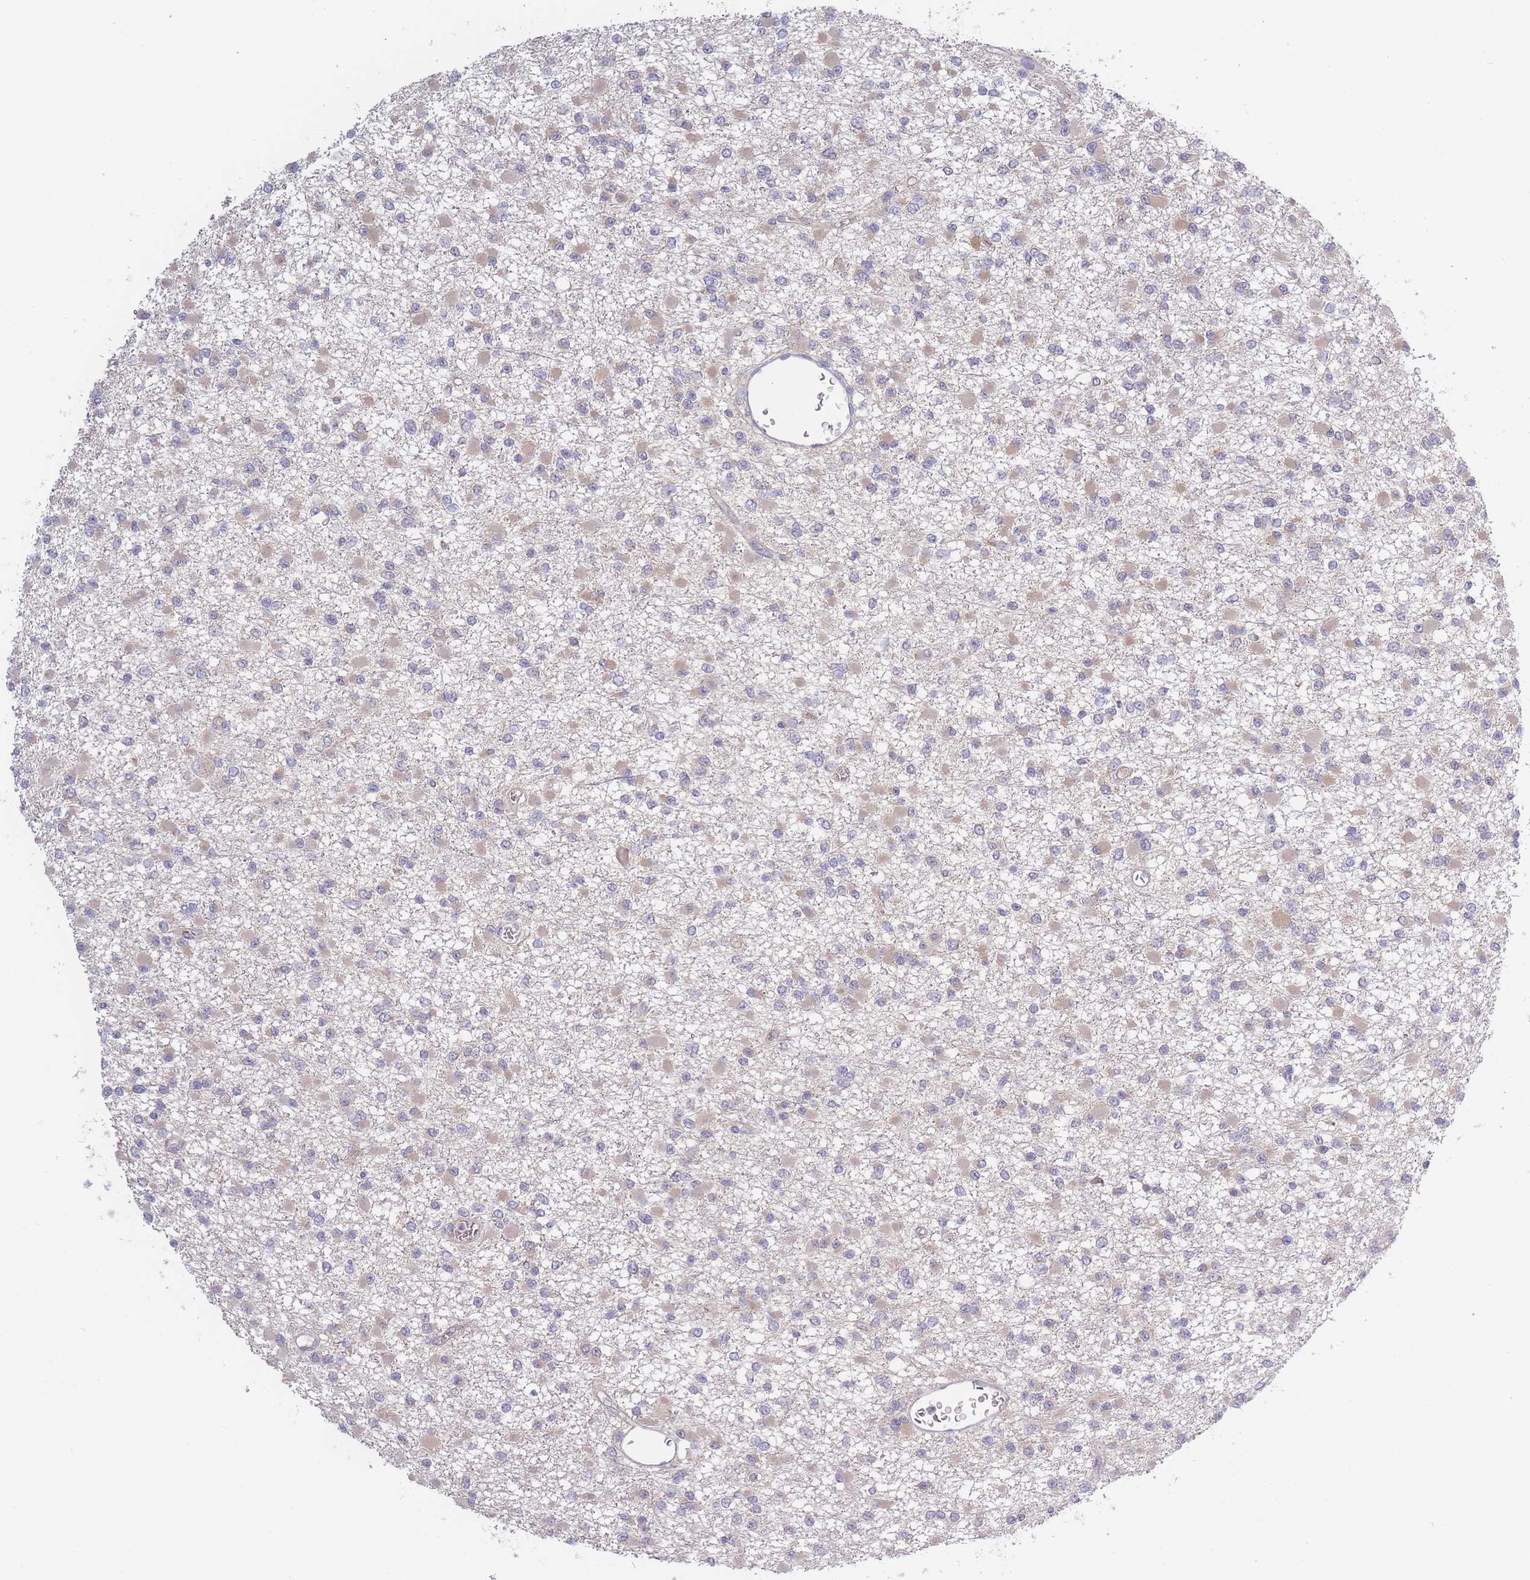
{"staining": {"intensity": "negative", "quantity": "none", "location": "none"}, "tissue": "glioma", "cell_type": "Tumor cells", "image_type": "cancer", "snomed": [{"axis": "morphology", "description": "Glioma, malignant, Low grade"}, {"axis": "topography", "description": "Brain"}], "caption": "Immunohistochemistry (IHC) of glioma shows no positivity in tumor cells. (Immunohistochemistry (IHC), brightfield microscopy, high magnification).", "gene": "FAM227B", "patient": {"sex": "female", "age": 22}}